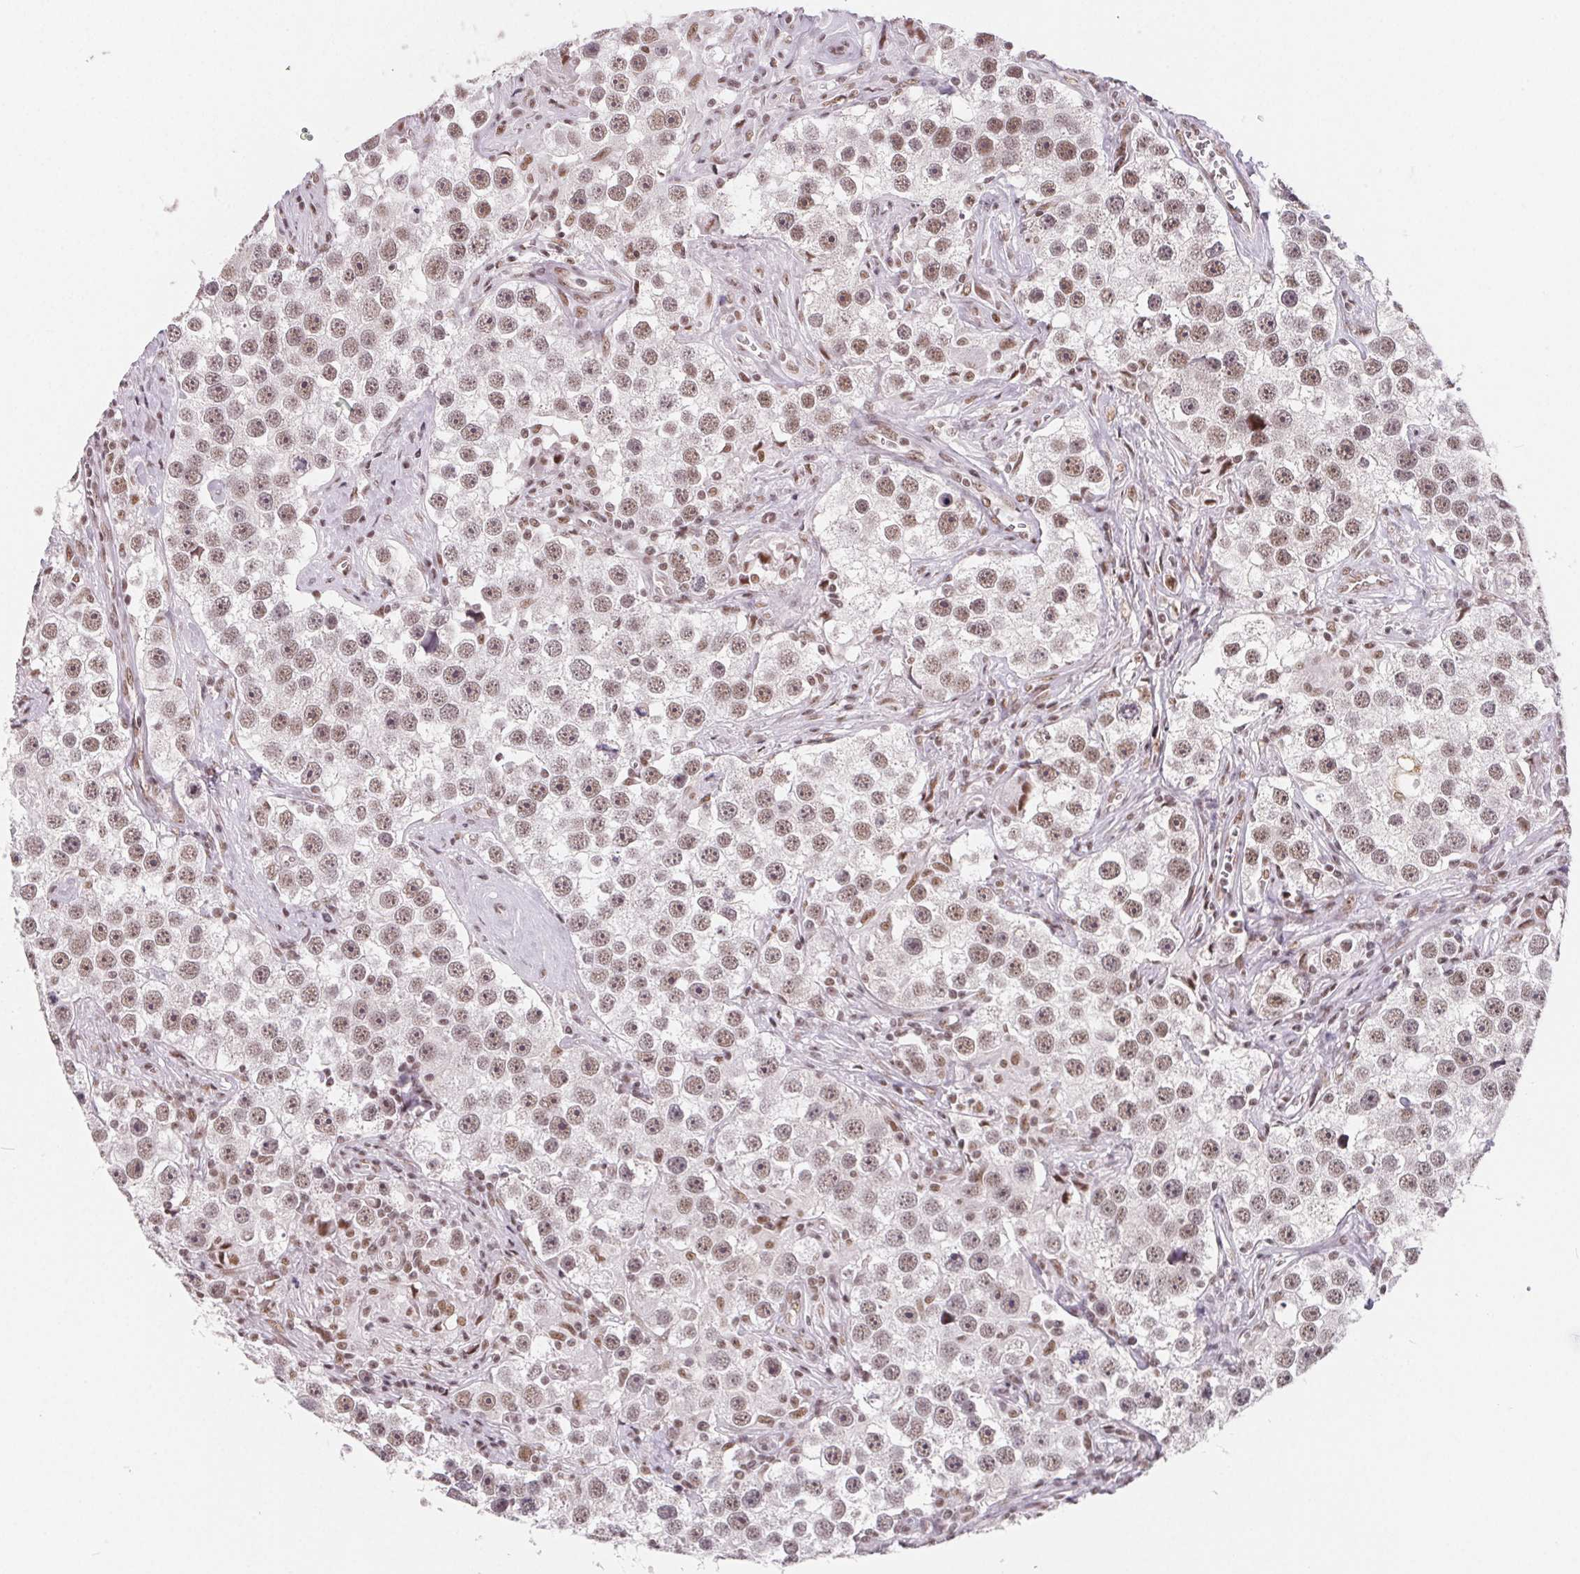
{"staining": {"intensity": "weak", "quantity": ">75%", "location": "nuclear"}, "tissue": "testis cancer", "cell_type": "Tumor cells", "image_type": "cancer", "snomed": [{"axis": "morphology", "description": "Seminoma, NOS"}, {"axis": "topography", "description": "Testis"}], "caption": "Immunohistochemistry histopathology image of seminoma (testis) stained for a protein (brown), which shows low levels of weak nuclear positivity in approximately >75% of tumor cells.", "gene": "TCERG1", "patient": {"sex": "male", "age": 49}}